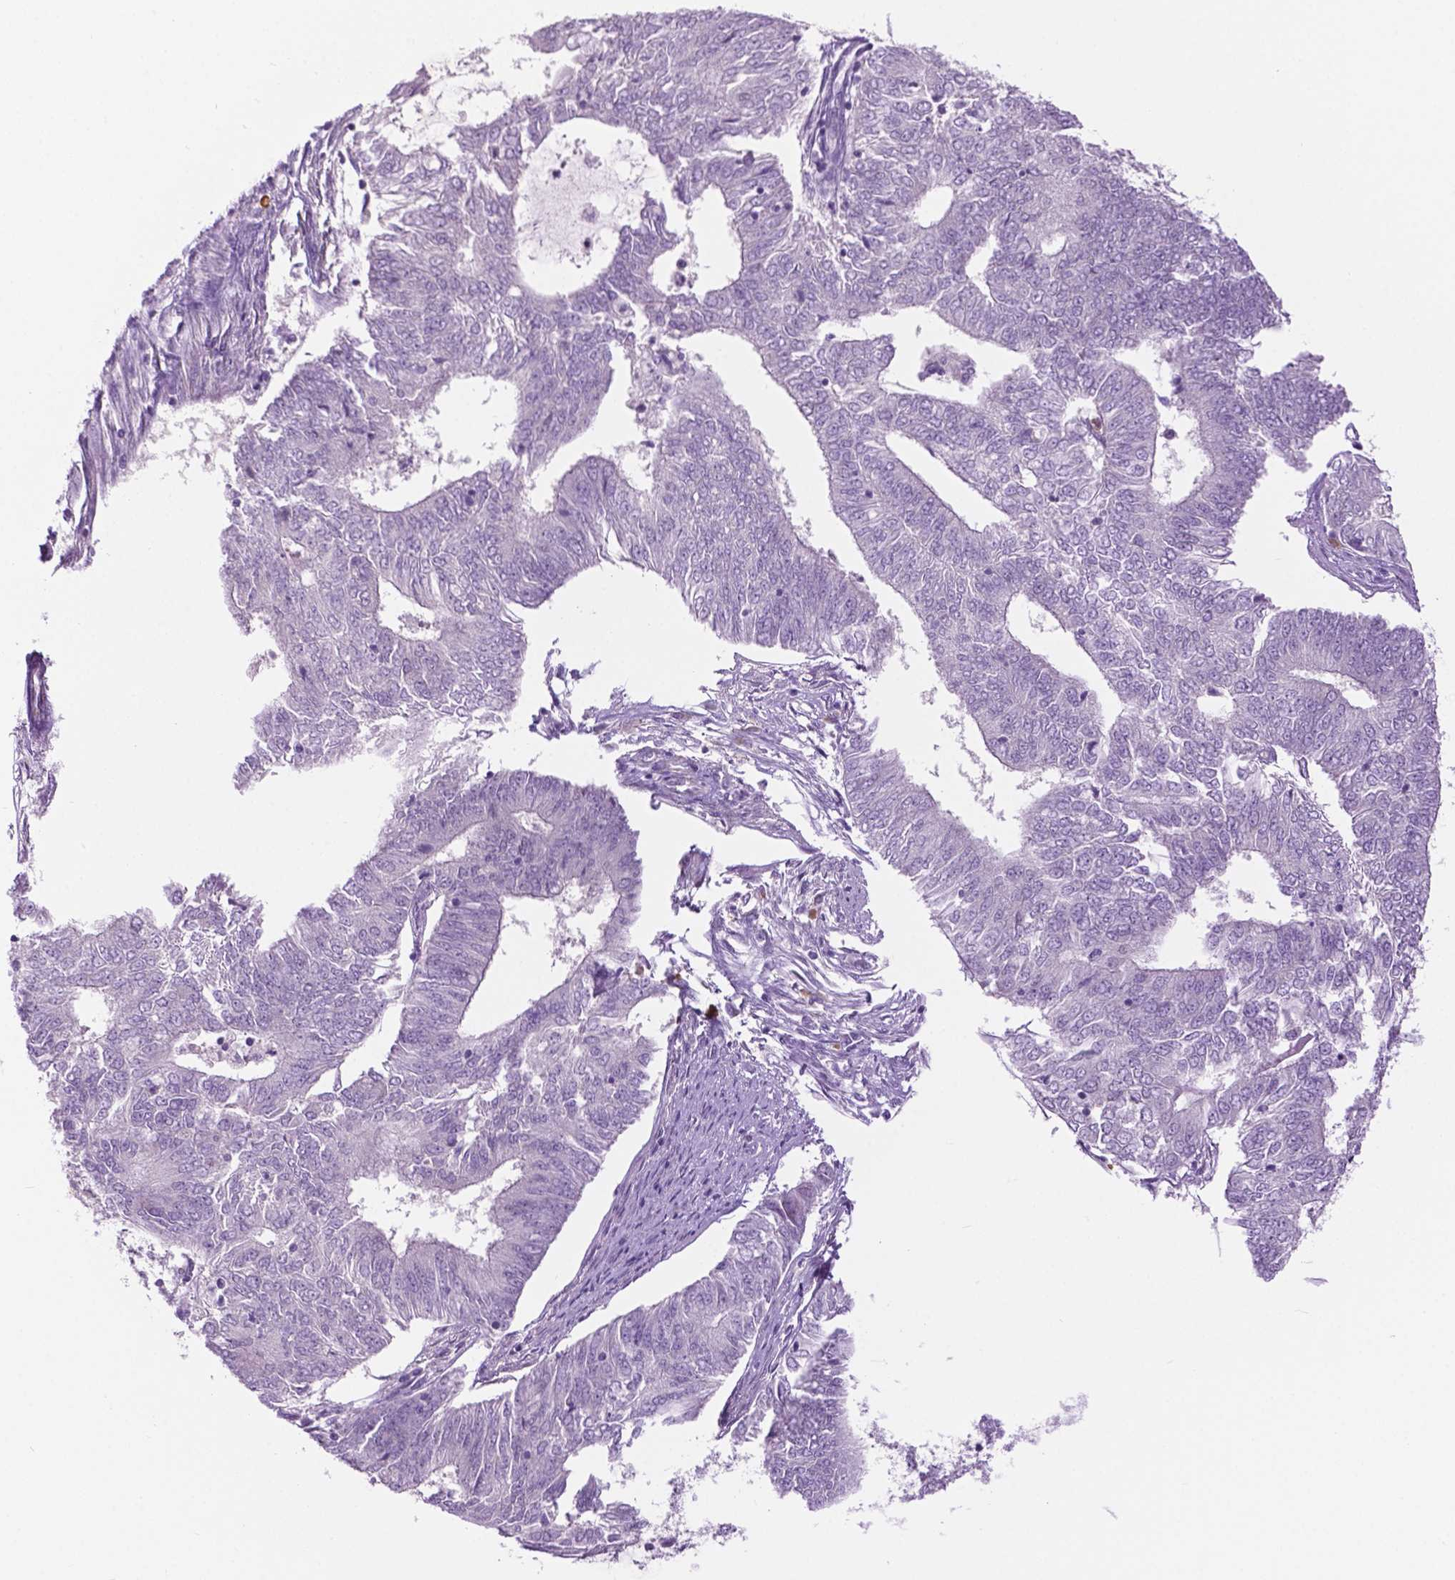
{"staining": {"intensity": "negative", "quantity": "none", "location": "none"}, "tissue": "endometrial cancer", "cell_type": "Tumor cells", "image_type": "cancer", "snomed": [{"axis": "morphology", "description": "Adenocarcinoma, NOS"}, {"axis": "topography", "description": "Endometrium"}], "caption": "Immunohistochemistry image of neoplastic tissue: endometrial adenocarcinoma stained with DAB reveals no significant protein expression in tumor cells.", "gene": "DENND4A", "patient": {"sex": "female", "age": 62}}